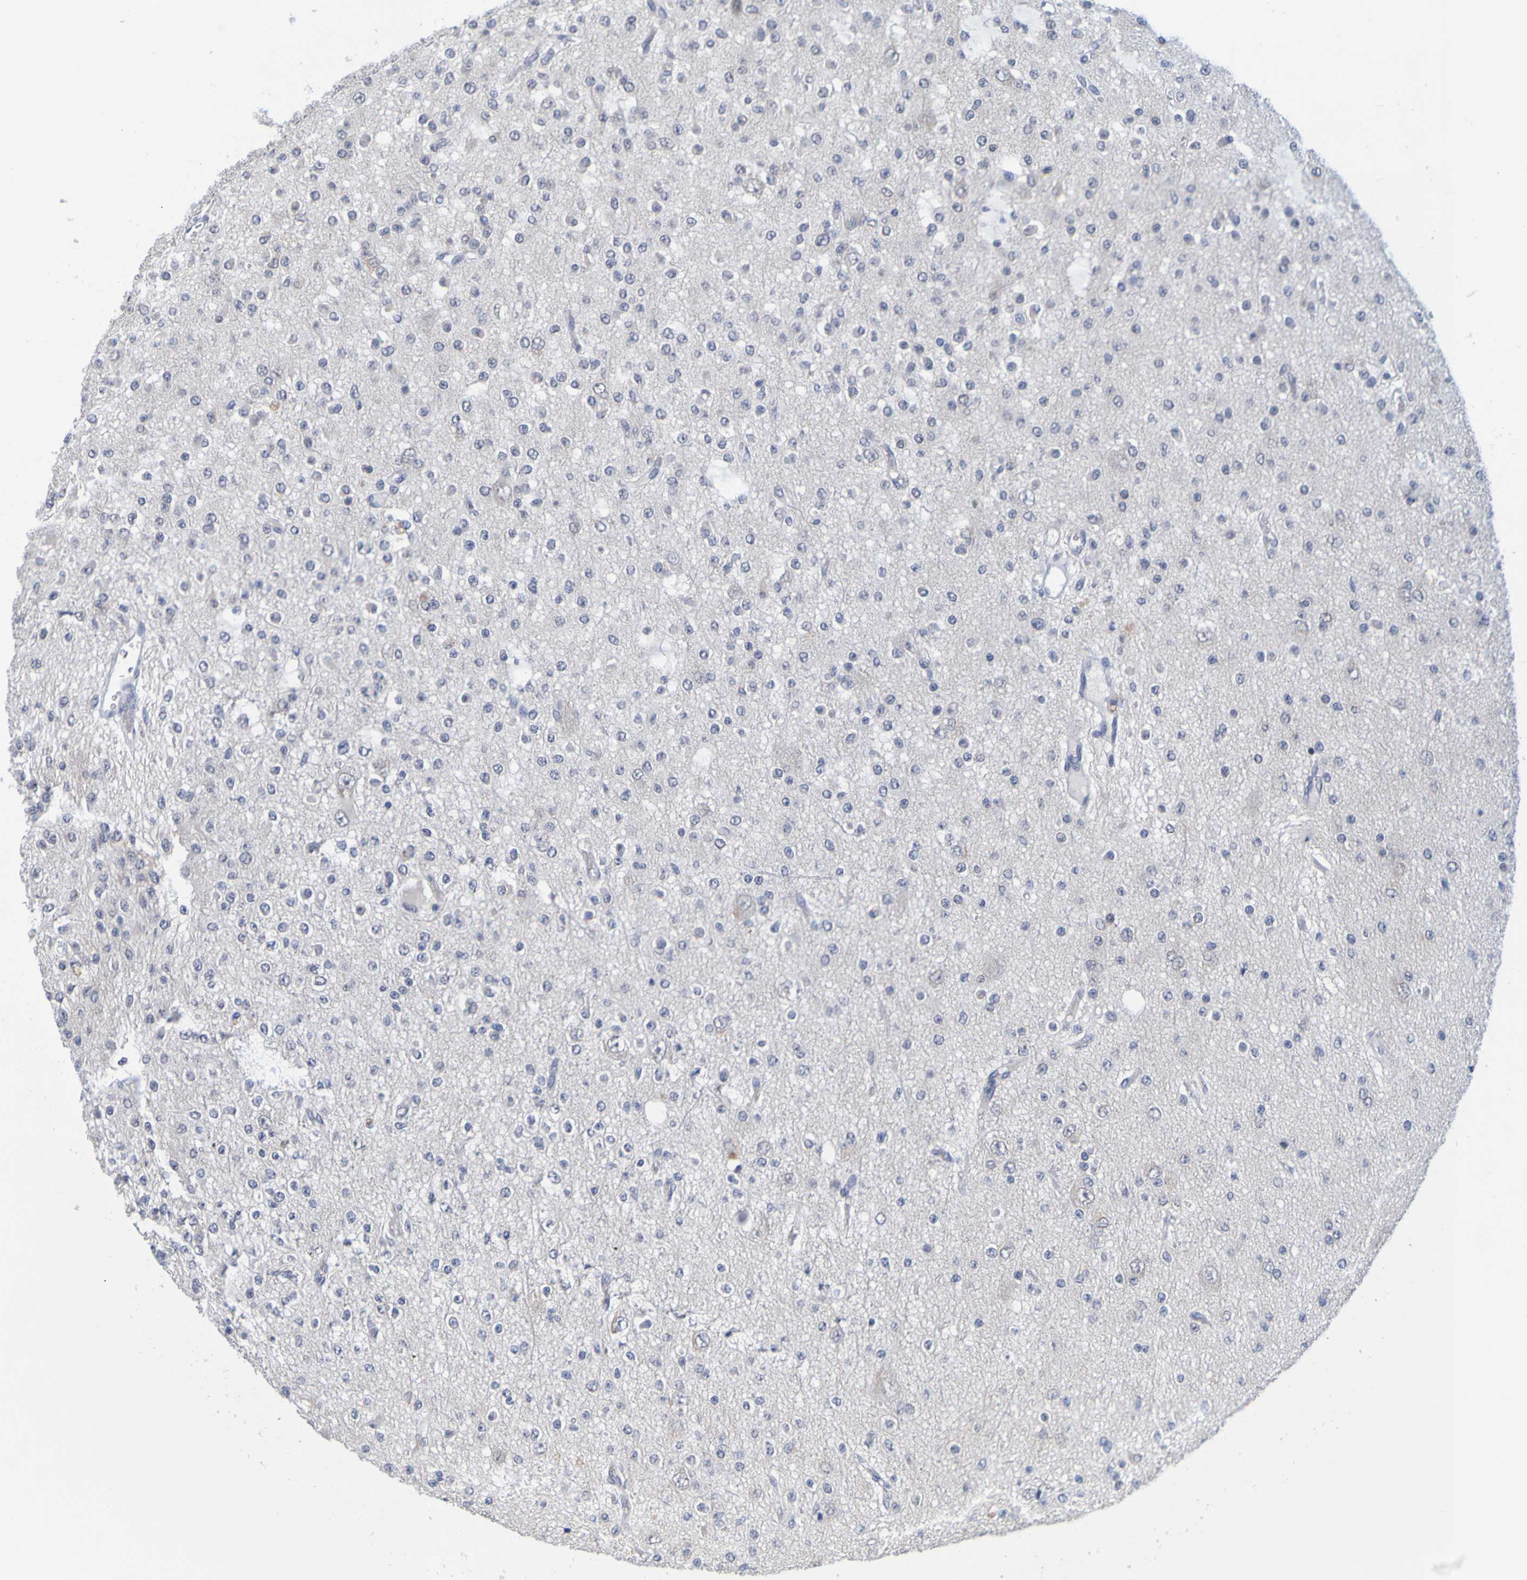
{"staining": {"intensity": "negative", "quantity": "none", "location": "none"}, "tissue": "glioma", "cell_type": "Tumor cells", "image_type": "cancer", "snomed": [{"axis": "morphology", "description": "Glioma, malignant, Low grade"}, {"axis": "topography", "description": "Brain"}], "caption": "This is a image of IHC staining of glioma, which shows no staining in tumor cells.", "gene": "ENDOU", "patient": {"sex": "male", "age": 38}}